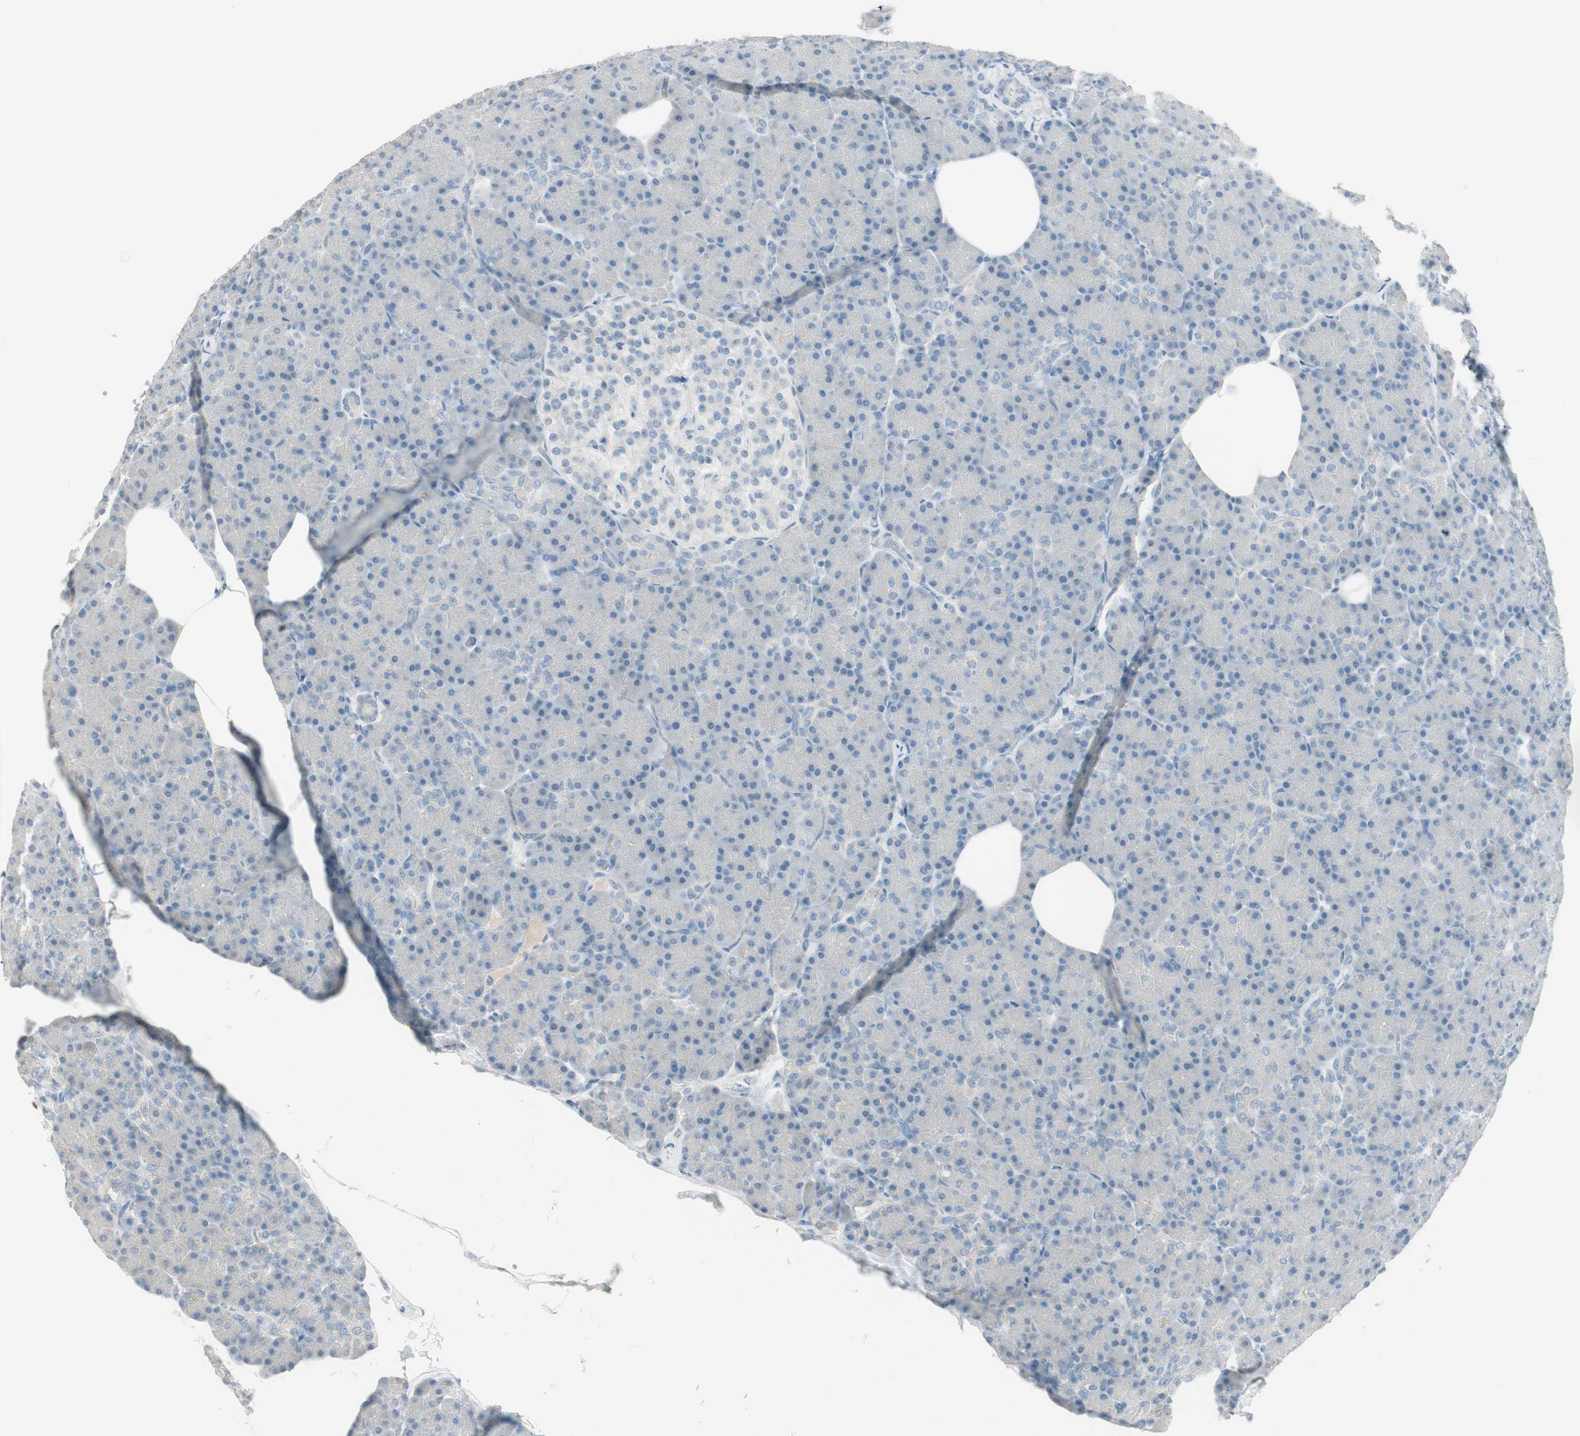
{"staining": {"intensity": "negative", "quantity": "none", "location": "none"}, "tissue": "pancreas", "cell_type": "Exocrine glandular cells", "image_type": "normal", "snomed": [{"axis": "morphology", "description": "Normal tissue, NOS"}, {"axis": "topography", "description": "Pancreas"}], "caption": "Exocrine glandular cells are negative for brown protein staining in benign pancreas. (DAB (3,3'-diaminobenzidine) immunohistochemistry (IHC) with hematoxylin counter stain).", "gene": "ITLN2", "patient": {"sex": "female", "age": 43}}